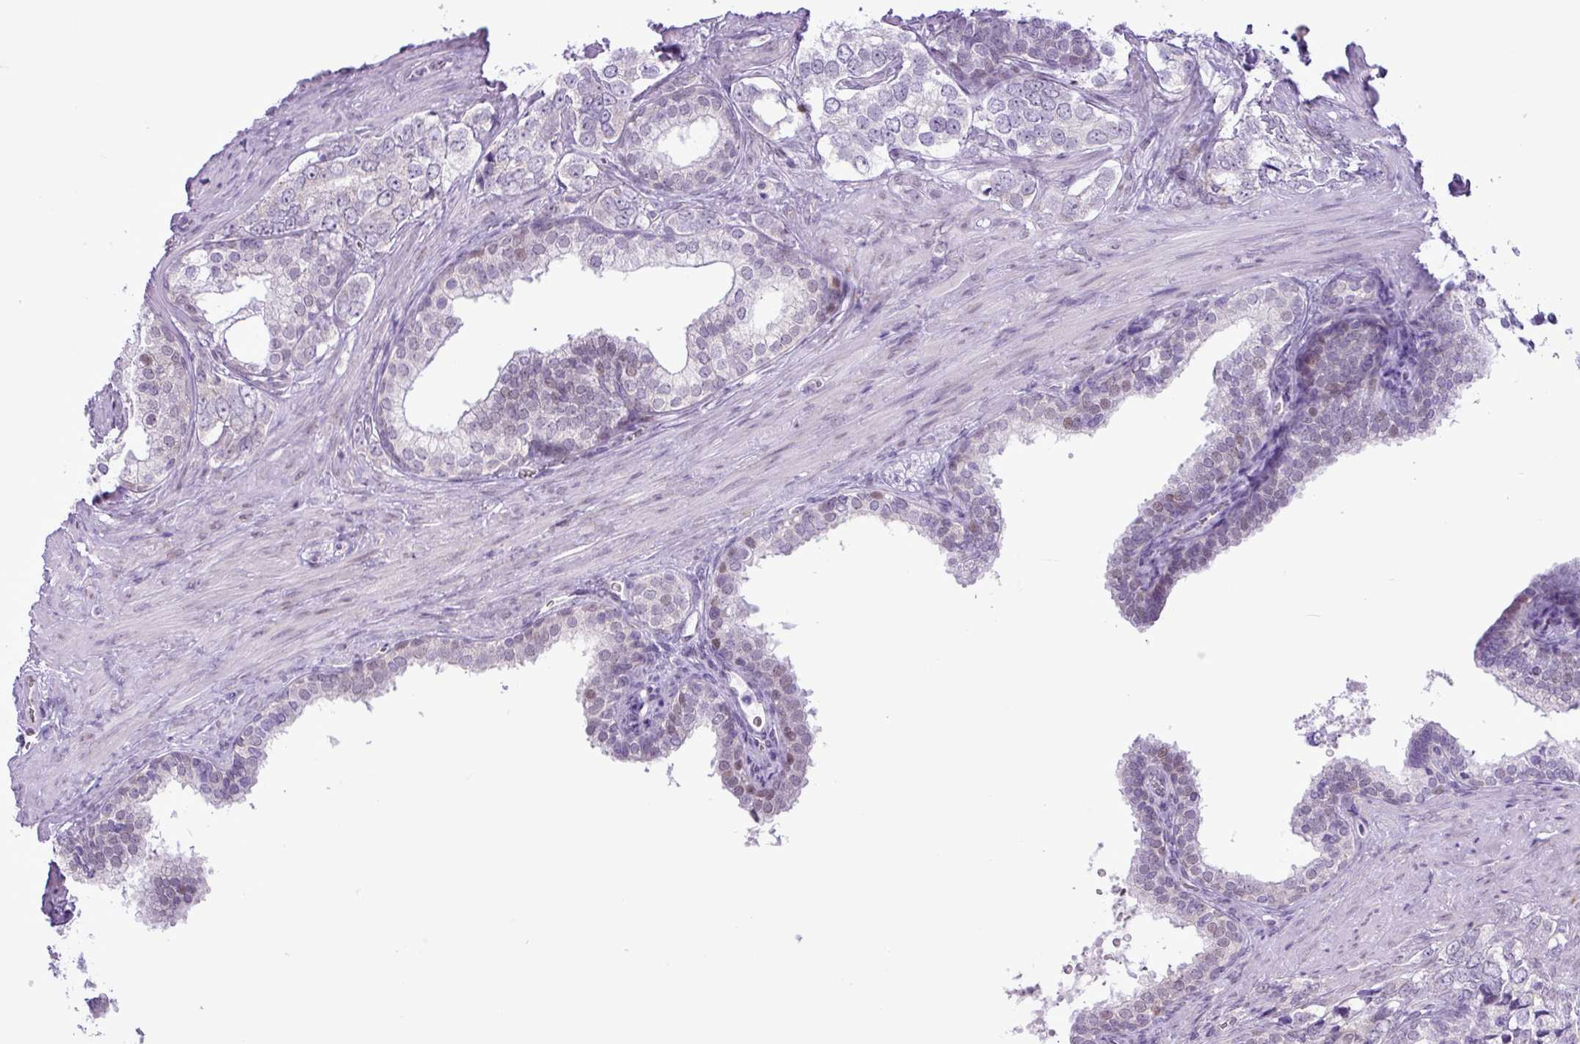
{"staining": {"intensity": "negative", "quantity": "none", "location": "none"}, "tissue": "prostate cancer", "cell_type": "Tumor cells", "image_type": "cancer", "snomed": [{"axis": "morphology", "description": "Adenocarcinoma, High grade"}, {"axis": "topography", "description": "Prostate"}], "caption": "Immunohistochemistry (IHC) histopathology image of prostate high-grade adenocarcinoma stained for a protein (brown), which shows no expression in tumor cells.", "gene": "ELOA2", "patient": {"sex": "male", "age": 66}}